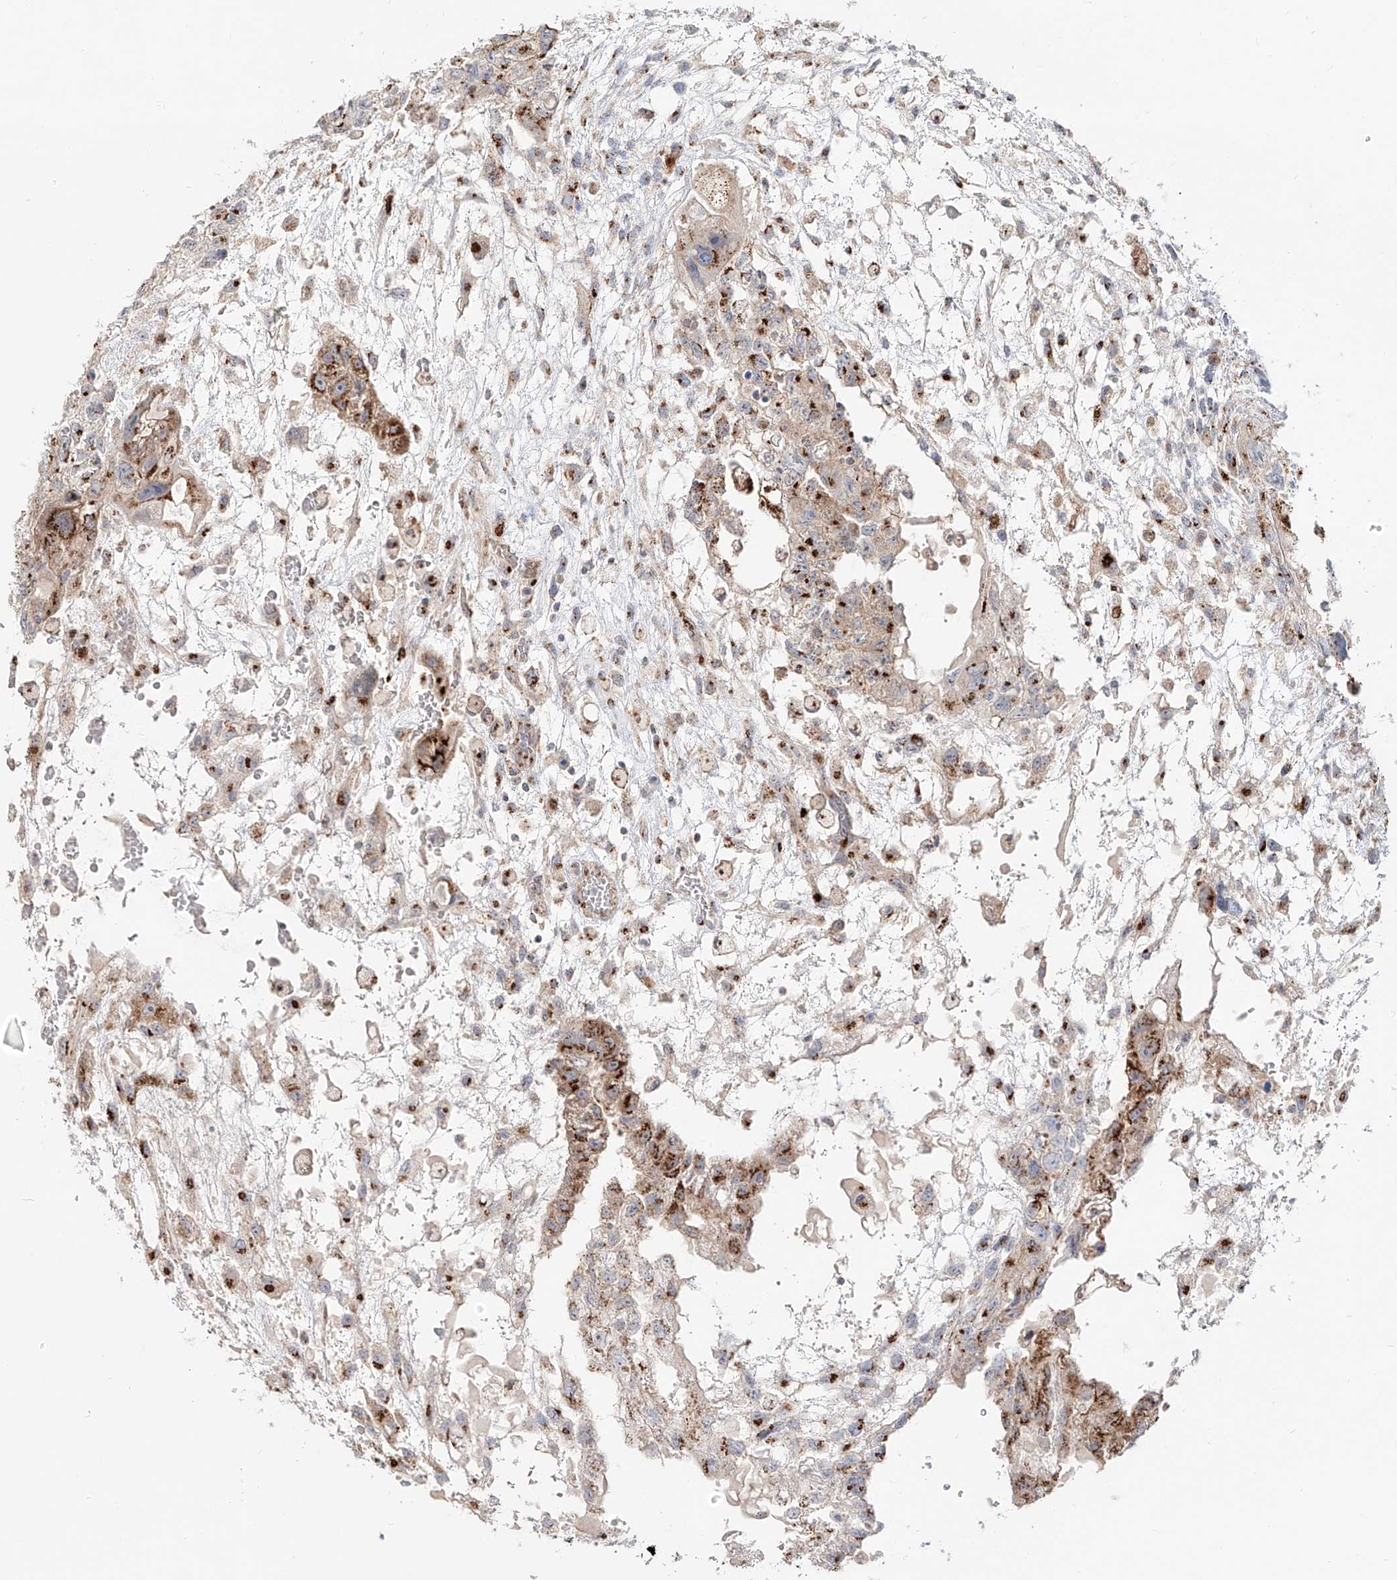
{"staining": {"intensity": "moderate", "quantity": ">75%", "location": "cytoplasmic/membranous"}, "tissue": "testis cancer", "cell_type": "Tumor cells", "image_type": "cancer", "snomed": [{"axis": "morphology", "description": "Carcinoma, Embryonal, NOS"}, {"axis": "topography", "description": "Testis"}], "caption": "Protein expression analysis of testis cancer reveals moderate cytoplasmic/membranous positivity in approximately >75% of tumor cells.", "gene": "BSDC1", "patient": {"sex": "male", "age": 36}}